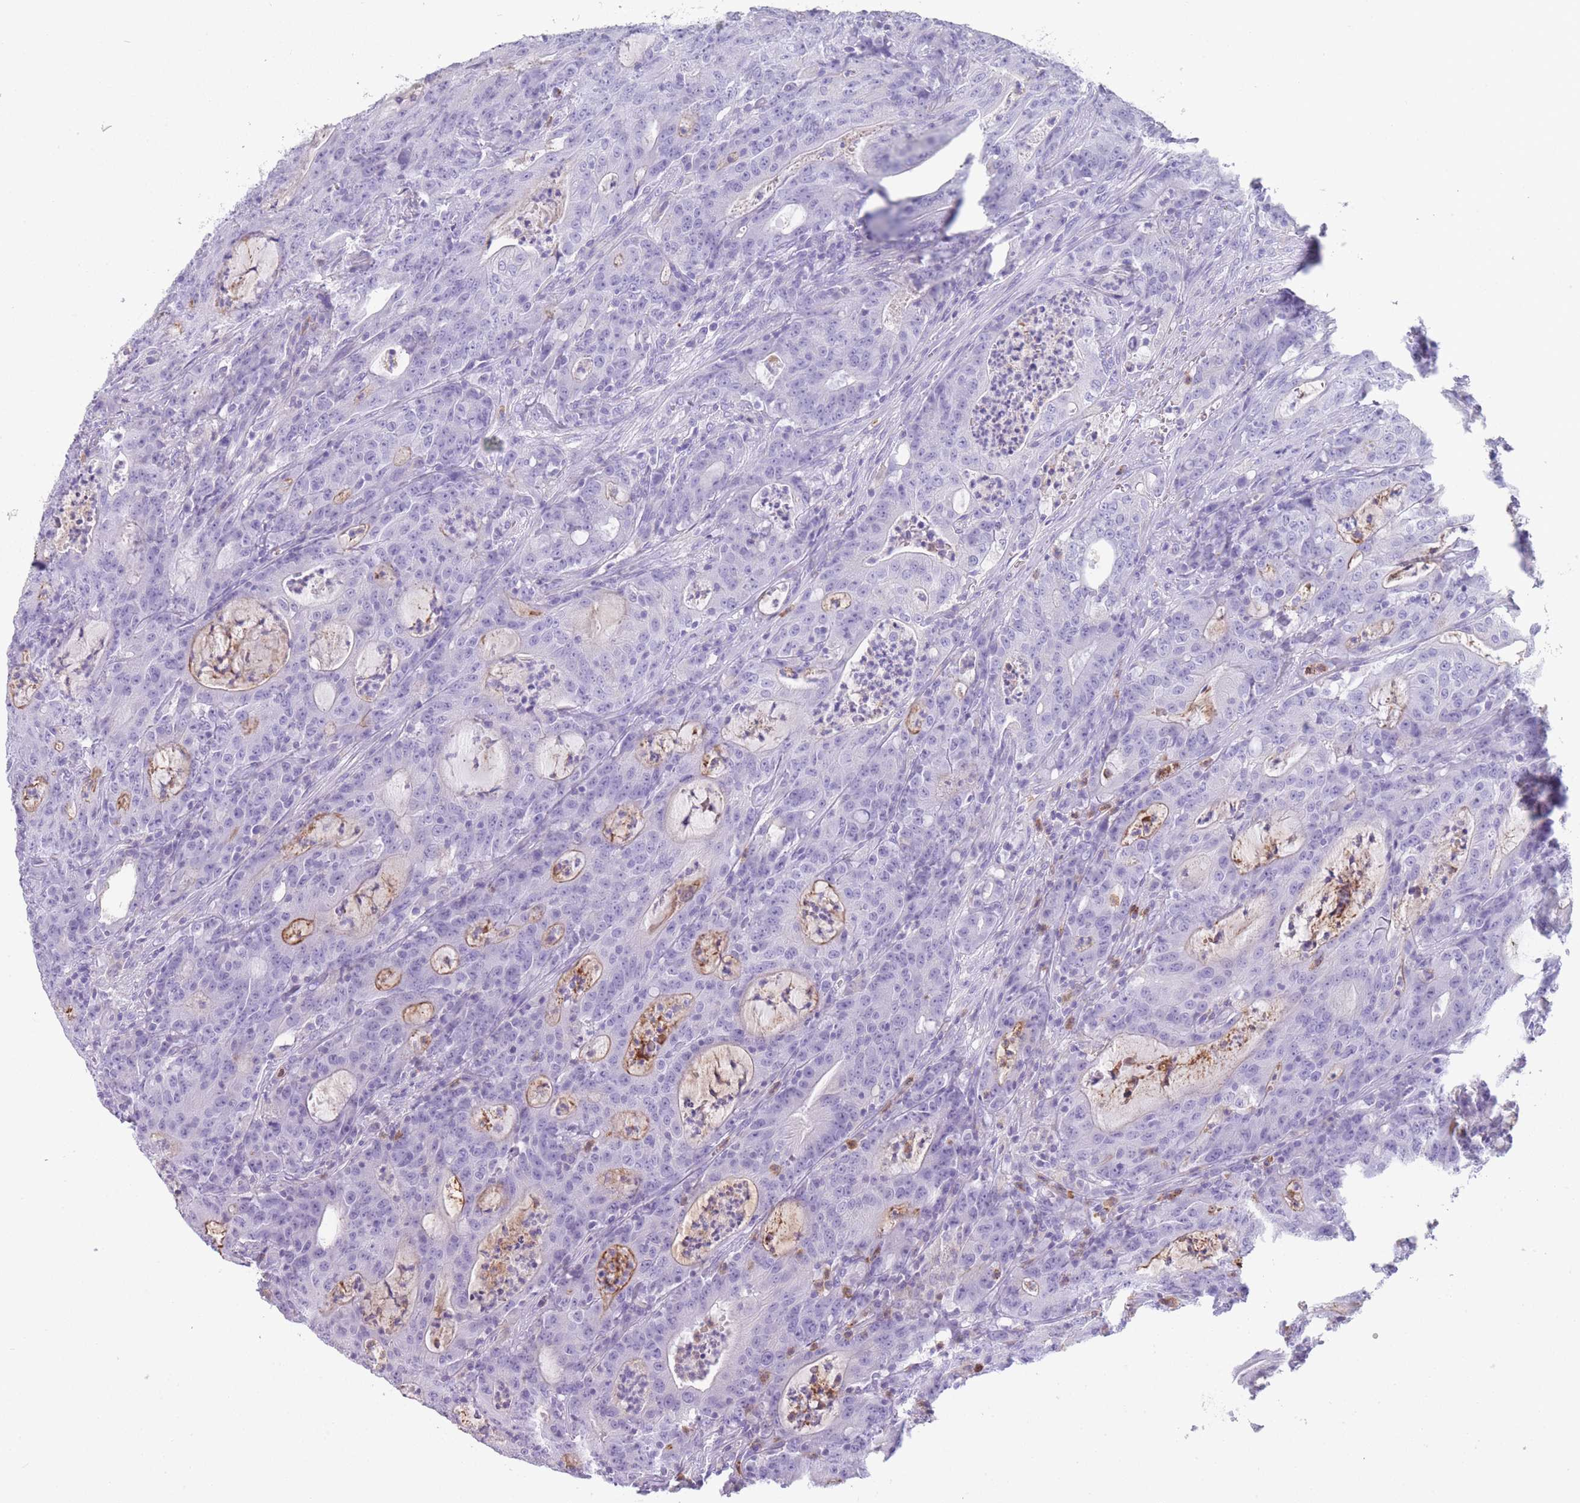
{"staining": {"intensity": "negative", "quantity": "none", "location": "none"}, "tissue": "colorectal cancer", "cell_type": "Tumor cells", "image_type": "cancer", "snomed": [{"axis": "morphology", "description": "Adenocarcinoma, NOS"}, {"axis": "topography", "description": "Colon"}], "caption": "Protein analysis of colorectal adenocarcinoma shows no significant staining in tumor cells.", "gene": "CR1L", "patient": {"sex": "male", "age": 83}}